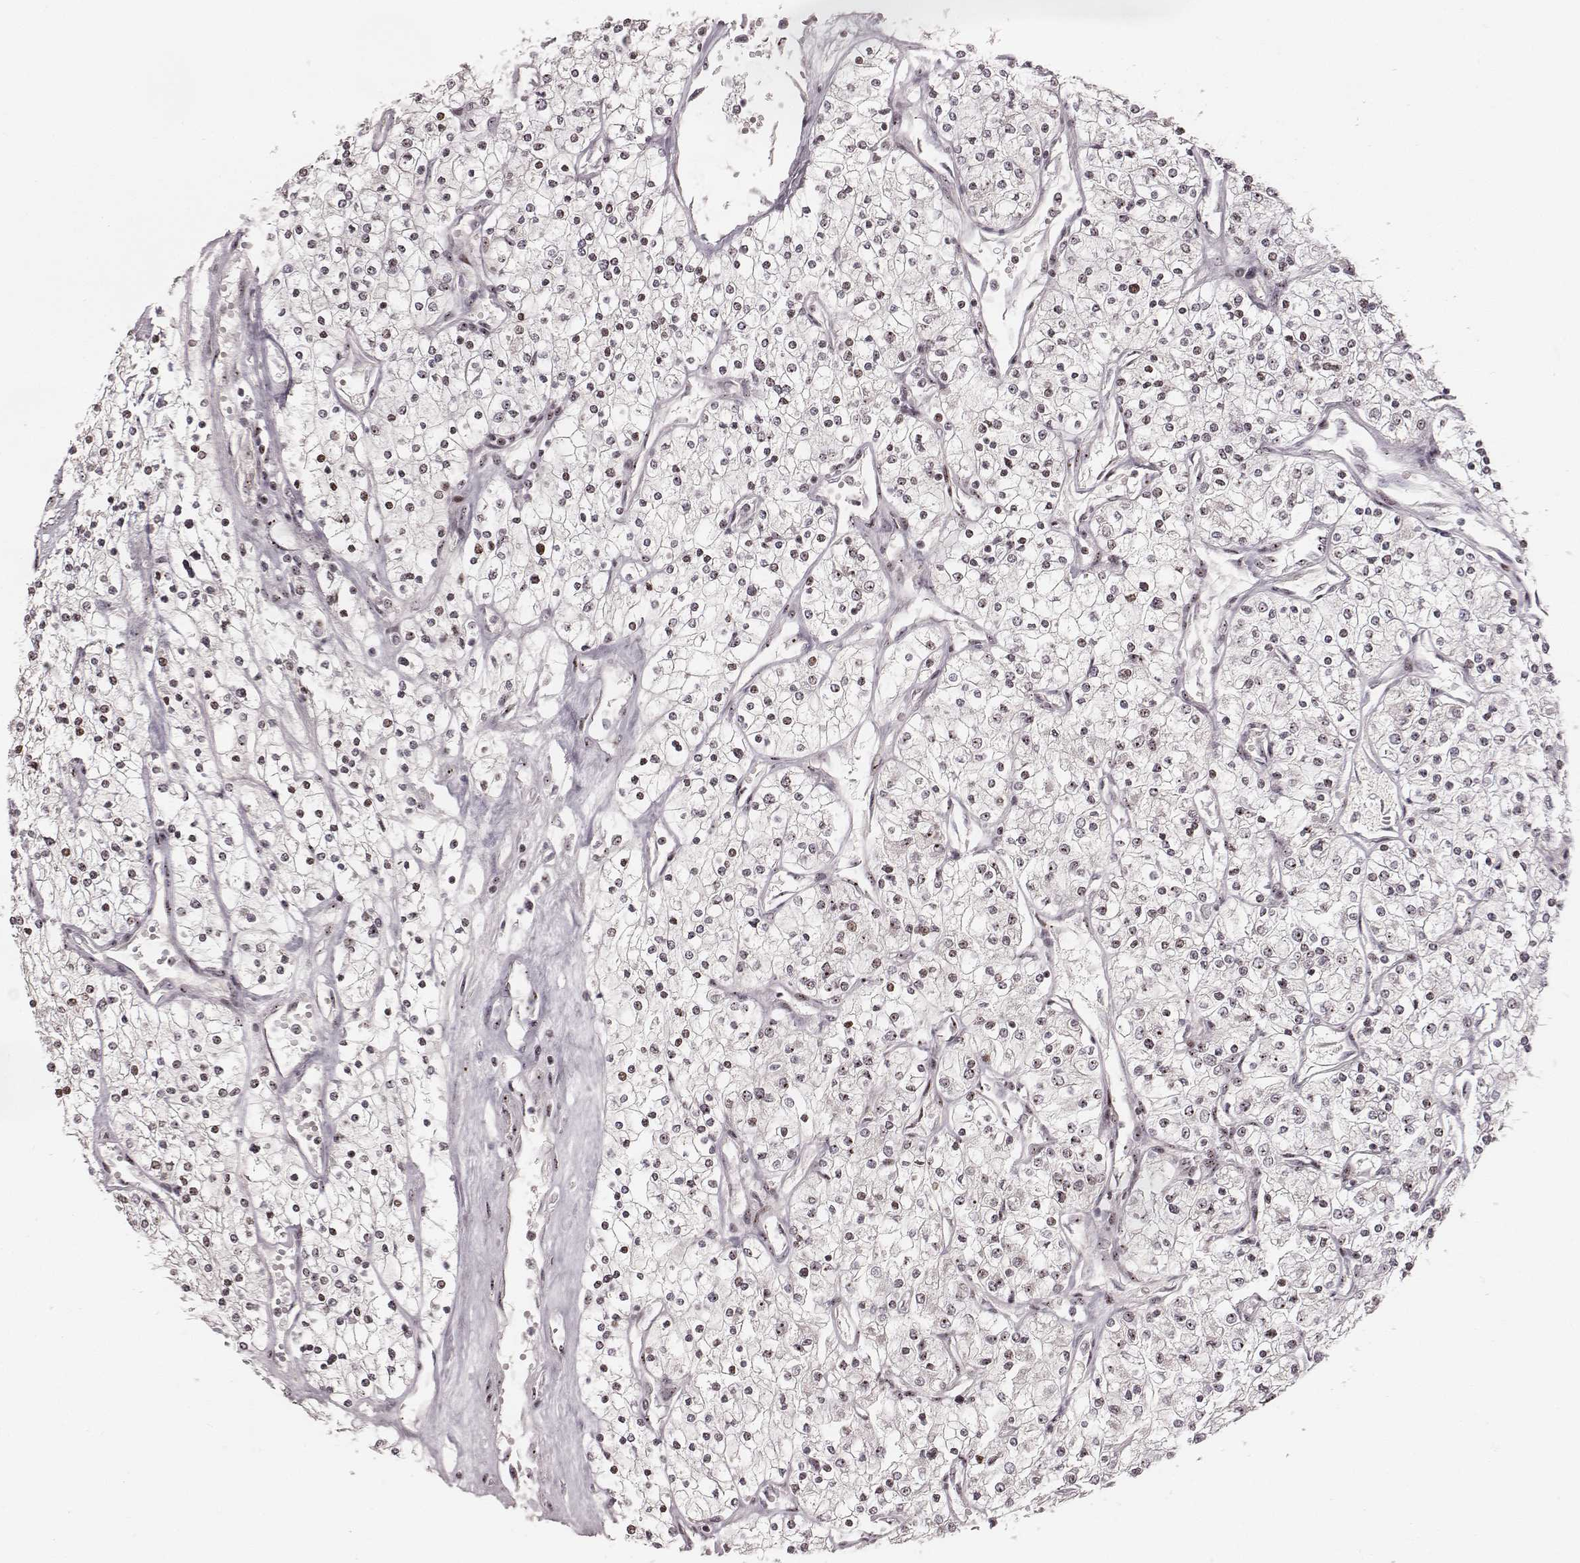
{"staining": {"intensity": "weak", "quantity": ">75%", "location": "nuclear"}, "tissue": "renal cancer", "cell_type": "Tumor cells", "image_type": "cancer", "snomed": [{"axis": "morphology", "description": "Adenocarcinoma, NOS"}, {"axis": "topography", "description": "Kidney"}], "caption": "Immunohistochemical staining of human adenocarcinoma (renal) reveals weak nuclear protein positivity in about >75% of tumor cells.", "gene": "NOP56", "patient": {"sex": "male", "age": 80}}